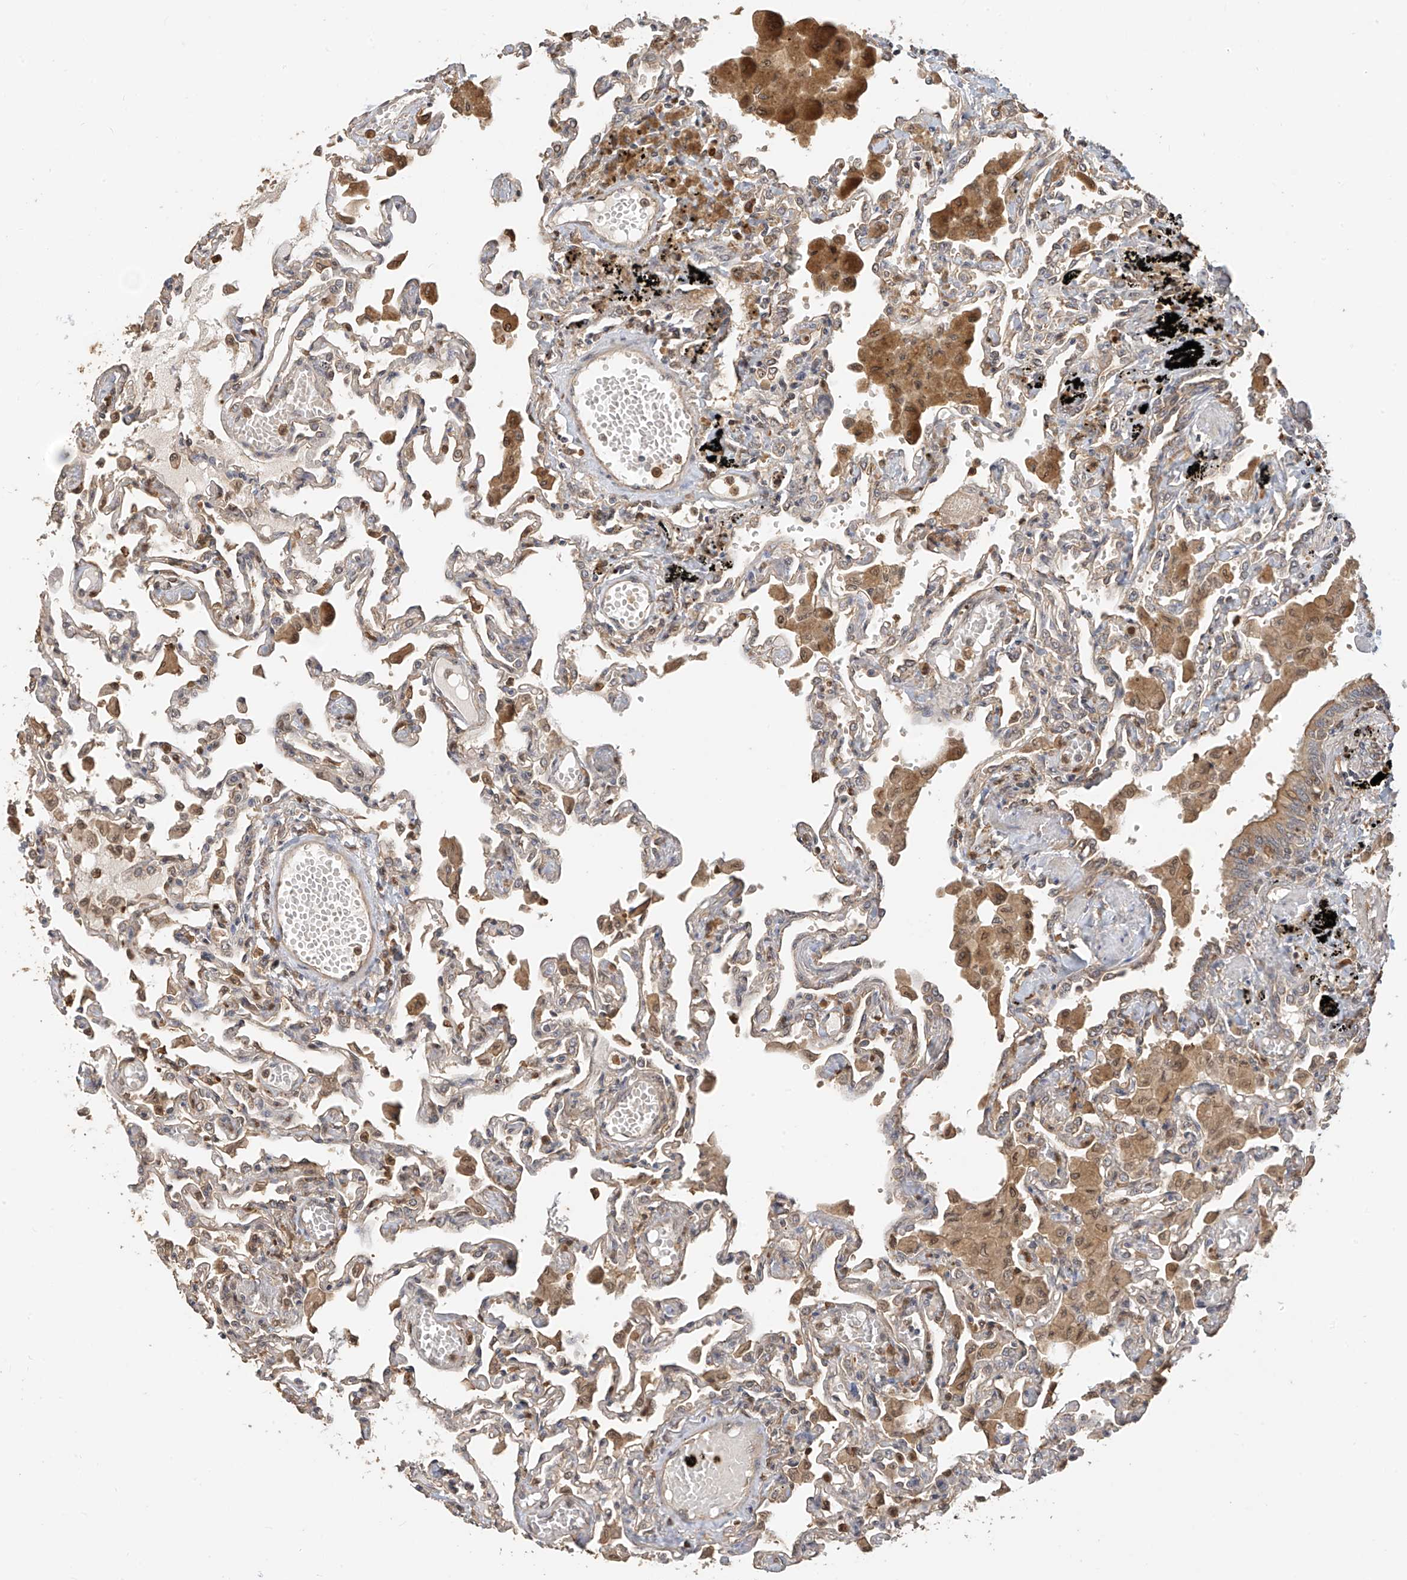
{"staining": {"intensity": "moderate", "quantity": "<25%", "location": "cytoplasmic/membranous"}, "tissue": "lung", "cell_type": "Alveolar cells", "image_type": "normal", "snomed": [{"axis": "morphology", "description": "Normal tissue, NOS"}, {"axis": "topography", "description": "Bronchus"}, {"axis": "topography", "description": "Lung"}], "caption": "Immunohistochemistry histopathology image of benign lung: lung stained using immunohistochemistry (IHC) displays low levels of moderate protein expression localized specifically in the cytoplasmic/membranous of alveolar cells, appearing as a cytoplasmic/membranous brown color.", "gene": "OFD1", "patient": {"sex": "female", "age": 49}}